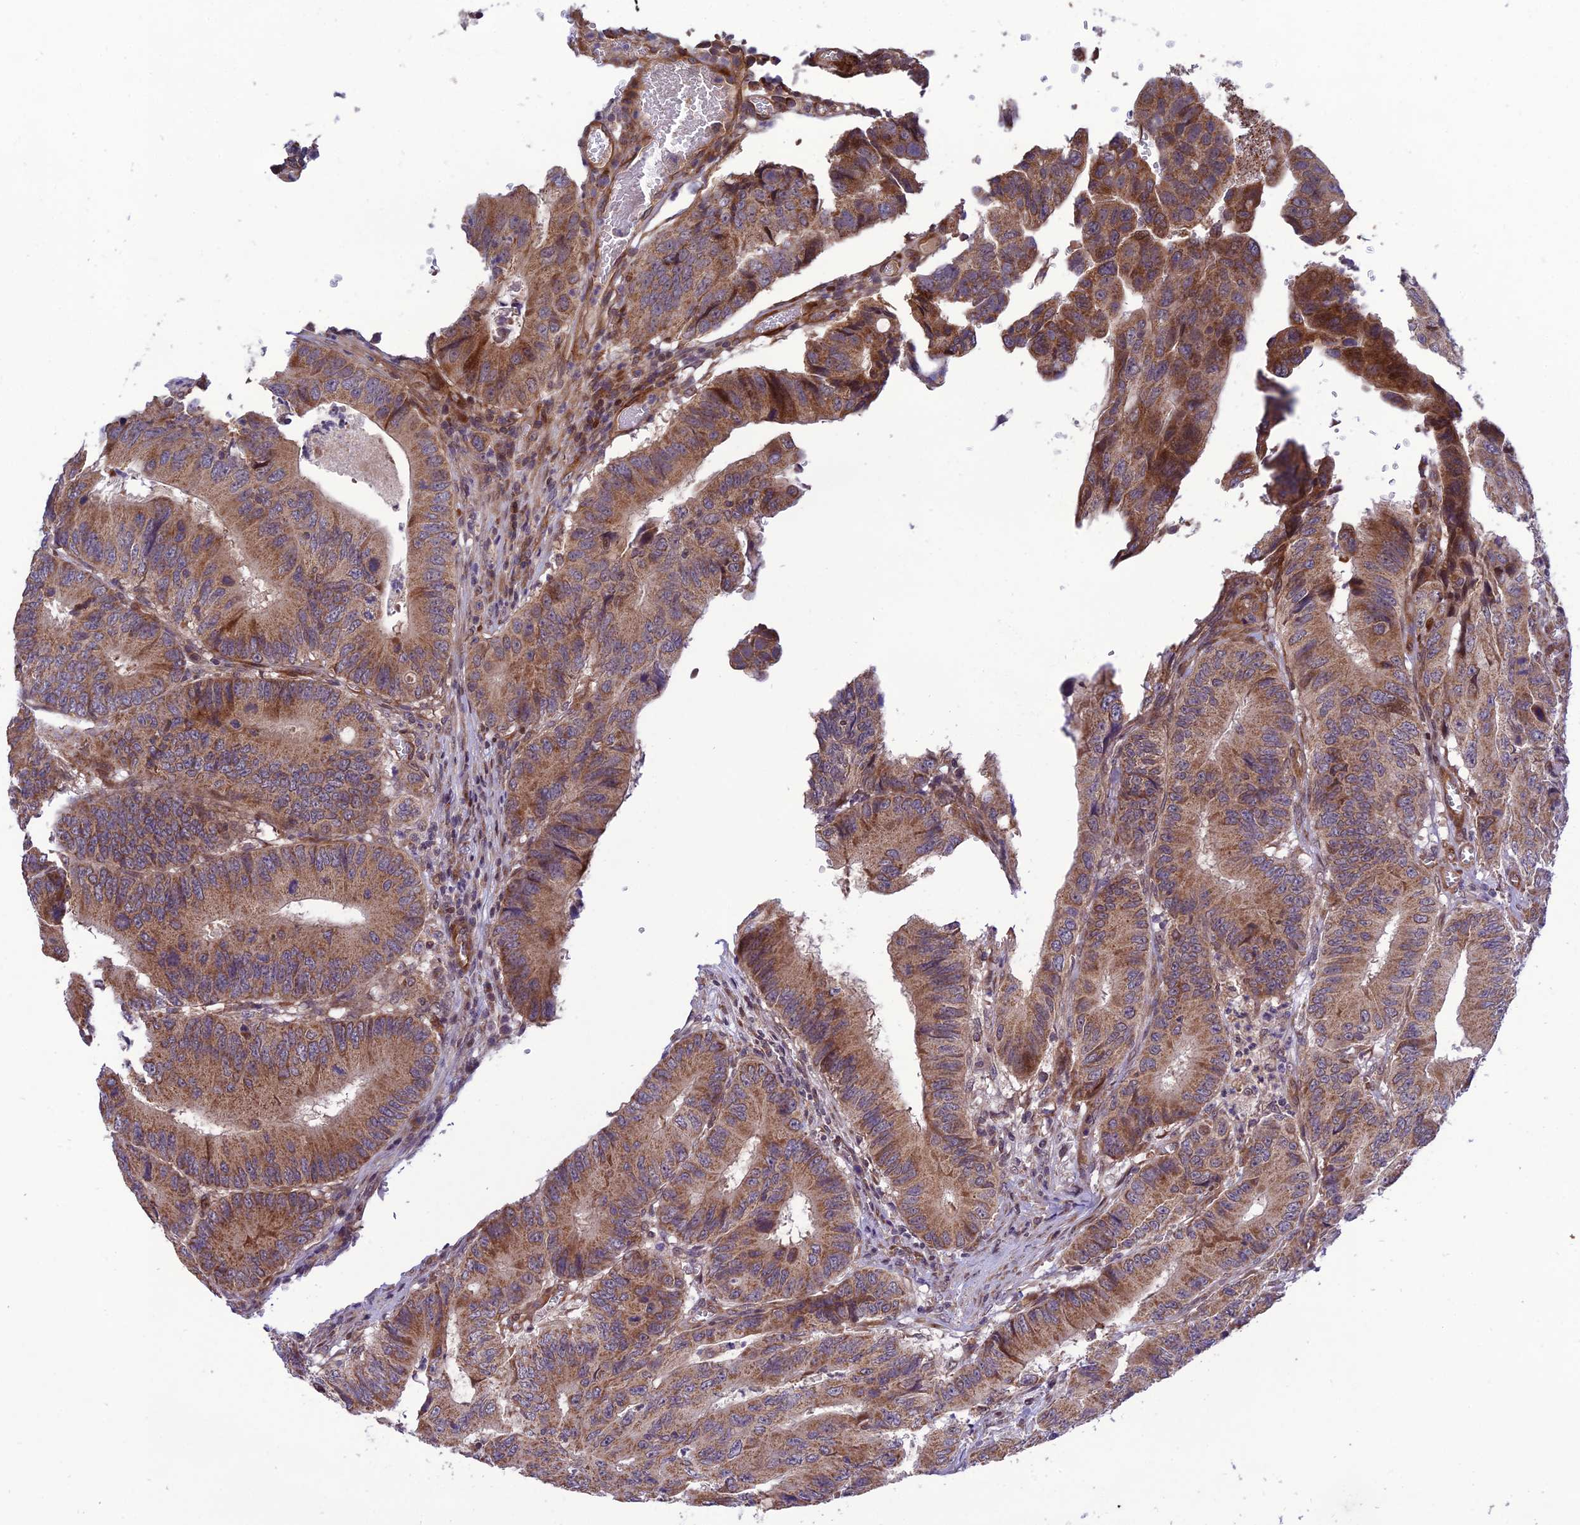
{"staining": {"intensity": "moderate", "quantity": ">75%", "location": "cytoplasmic/membranous"}, "tissue": "colorectal cancer", "cell_type": "Tumor cells", "image_type": "cancer", "snomed": [{"axis": "morphology", "description": "Adenocarcinoma, NOS"}, {"axis": "topography", "description": "Colon"}], "caption": "Tumor cells exhibit moderate cytoplasmic/membranous expression in approximately >75% of cells in colorectal cancer.", "gene": "PLEKHG2", "patient": {"sex": "male", "age": 85}}